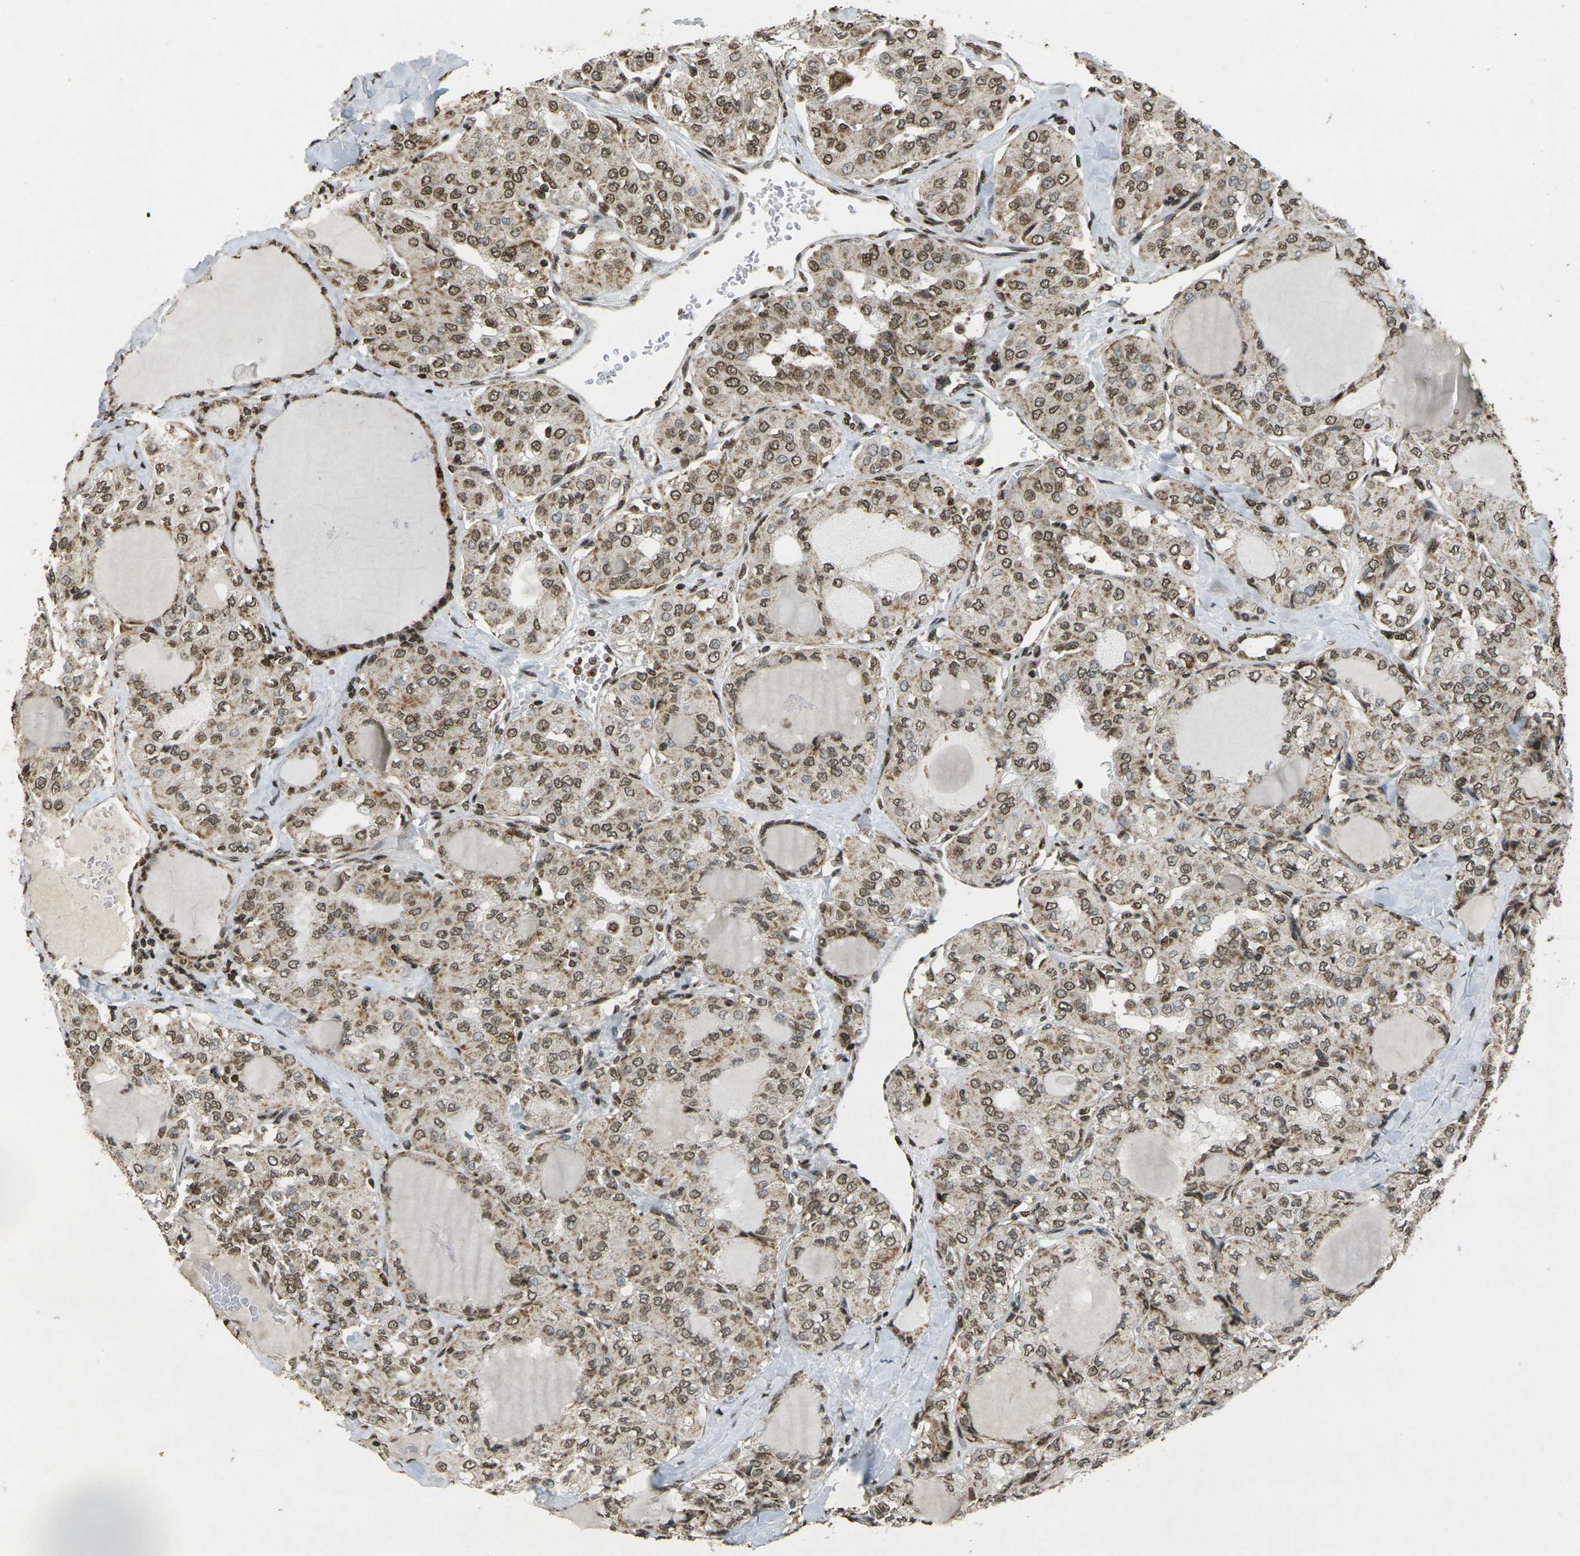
{"staining": {"intensity": "moderate", "quantity": ">75%", "location": "cytoplasmic/membranous,nuclear"}, "tissue": "thyroid cancer", "cell_type": "Tumor cells", "image_type": "cancer", "snomed": [{"axis": "morphology", "description": "Papillary adenocarcinoma, NOS"}, {"axis": "topography", "description": "Thyroid gland"}], "caption": "Tumor cells display medium levels of moderate cytoplasmic/membranous and nuclear positivity in about >75% of cells in human thyroid papillary adenocarcinoma.", "gene": "NEUROG2", "patient": {"sex": "male", "age": 20}}